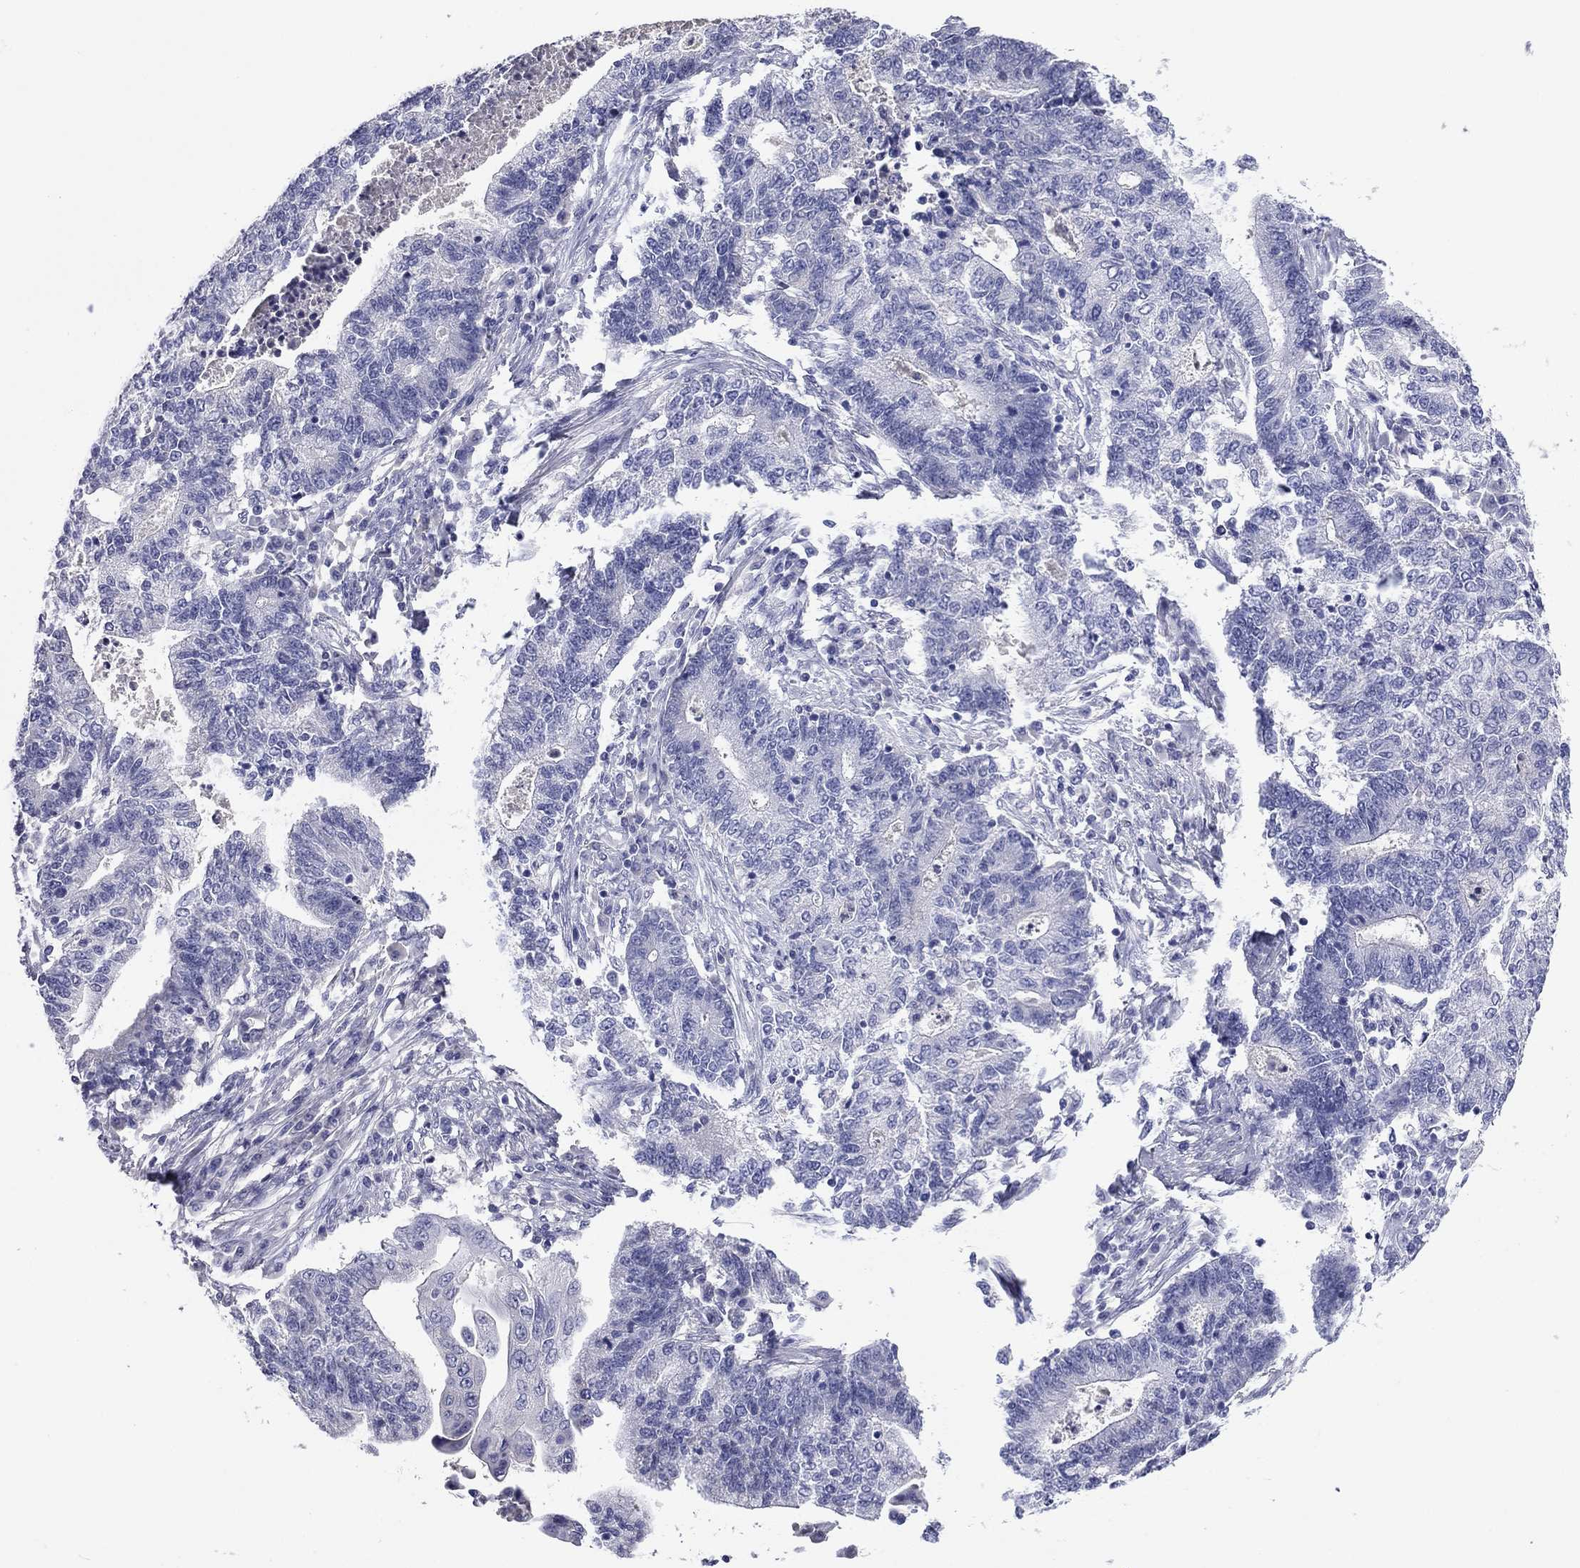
{"staining": {"intensity": "negative", "quantity": "none", "location": "none"}, "tissue": "endometrial cancer", "cell_type": "Tumor cells", "image_type": "cancer", "snomed": [{"axis": "morphology", "description": "Adenocarcinoma, NOS"}, {"axis": "topography", "description": "Uterus"}, {"axis": "topography", "description": "Endometrium"}], "caption": "Endometrial adenocarcinoma was stained to show a protein in brown. There is no significant positivity in tumor cells.", "gene": "CFAP119", "patient": {"sex": "female", "age": 54}}